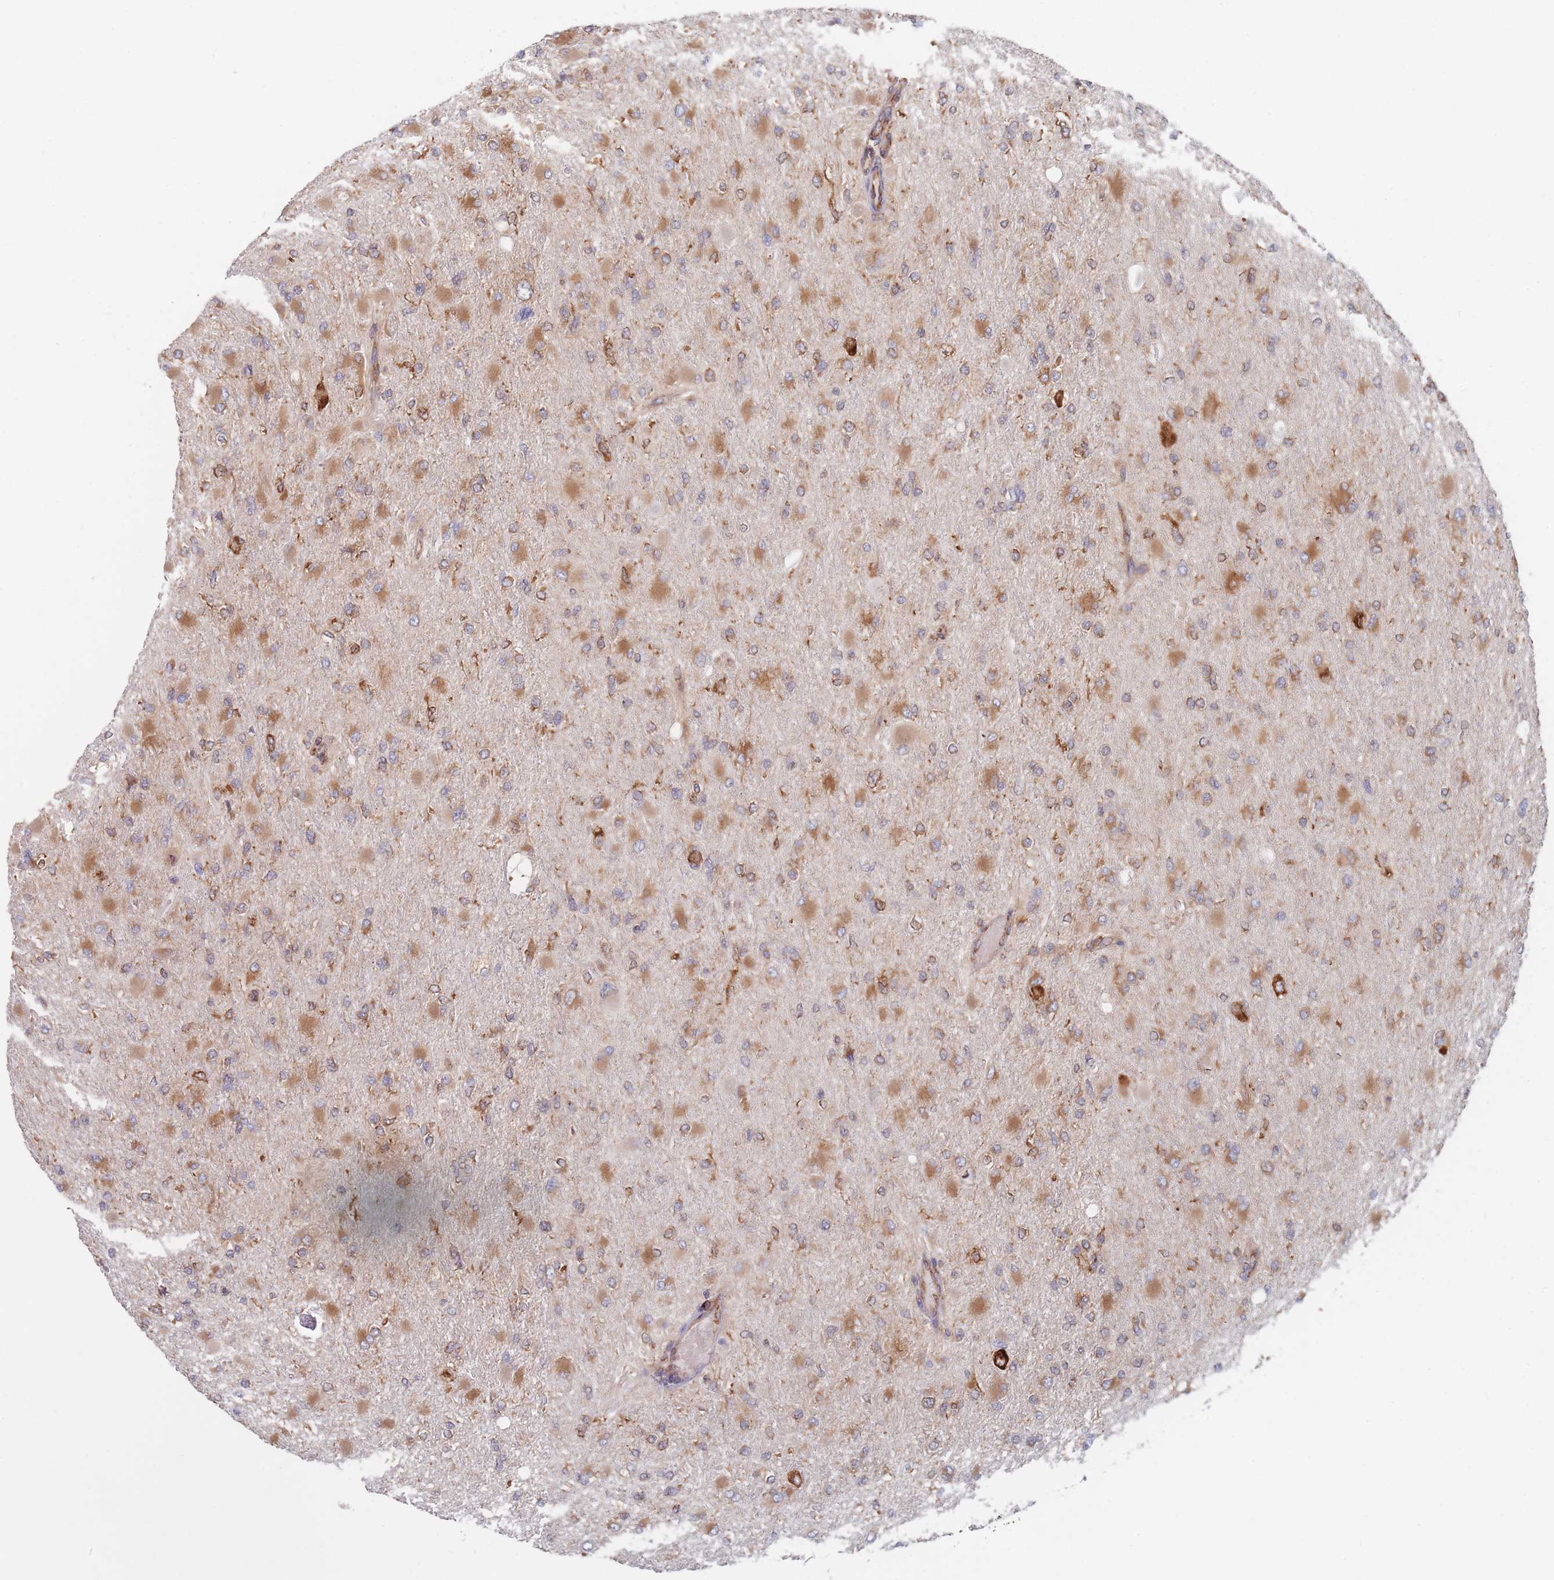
{"staining": {"intensity": "moderate", "quantity": ">75%", "location": "cytoplasmic/membranous"}, "tissue": "glioma", "cell_type": "Tumor cells", "image_type": "cancer", "snomed": [{"axis": "morphology", "description": "Glioma, malignant, High grade"}, {"axis": "topography", "description": "Cerebral cortex"}], "caption": "Moderate cytoplasmic/membranous staining is seen in about >75% of tumor cells in malignant glioma (high-grade).", "gene": "EEF1B2", "patient": {"sex": "female", "age": 36}}